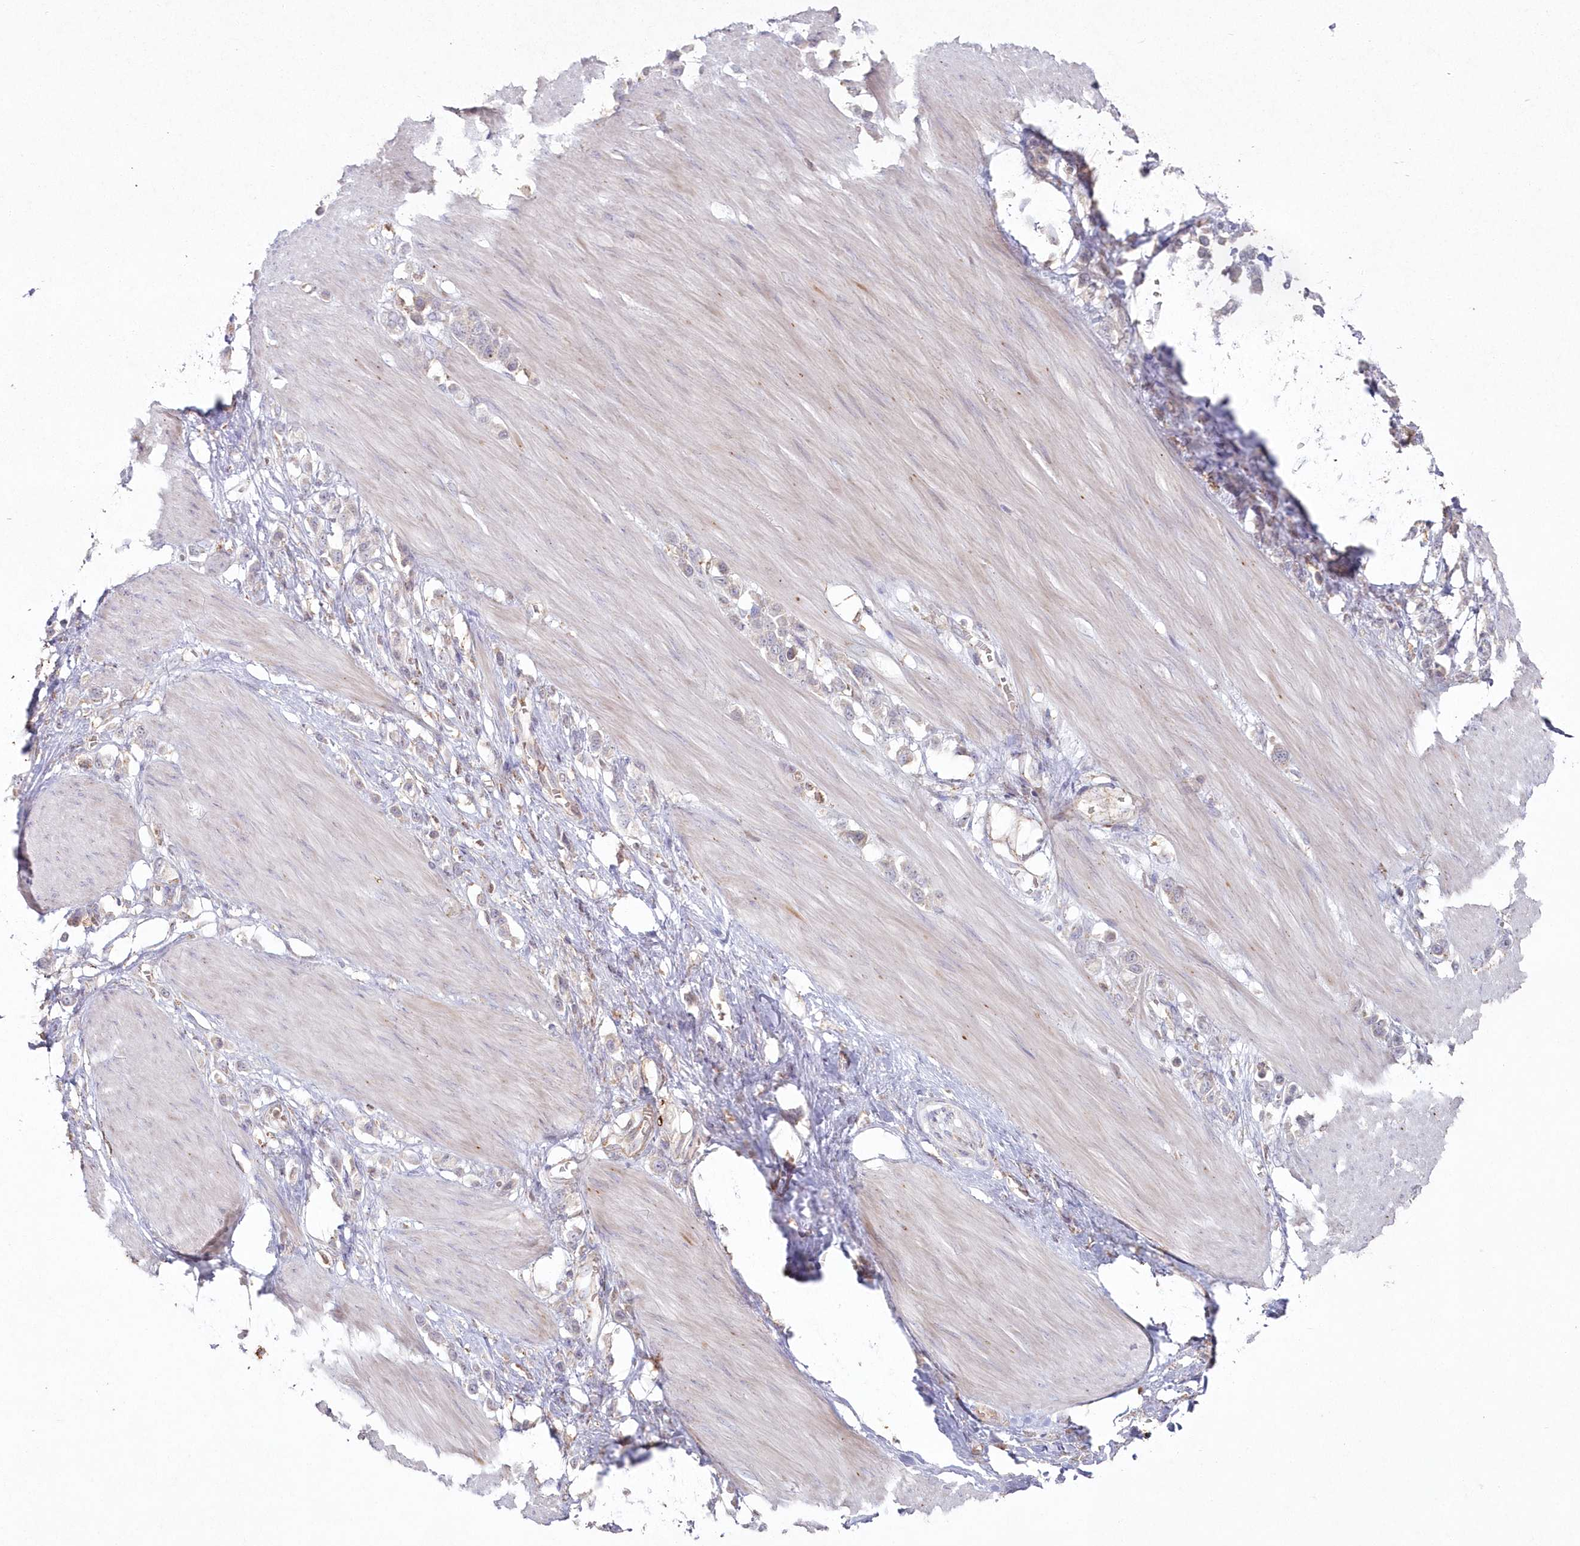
{"staining": {"intensity": "negative", "quantity": "none", "location": "none"}, "tissue": "stomach cancer", "cell_type": "Tumor cells", "image_type": "cancer", "snomed": [{"axis": "morphology", "description": "Adenocarcinoma, NOS"}, {"axis": "topography", "description": "Stomach"}], "caption": "Protein analysis of stomach adenocarcinoma shows no significant expression in tumor cells.", "gene": "ARSB", "patient": {"sex": "female", "age": 65}}